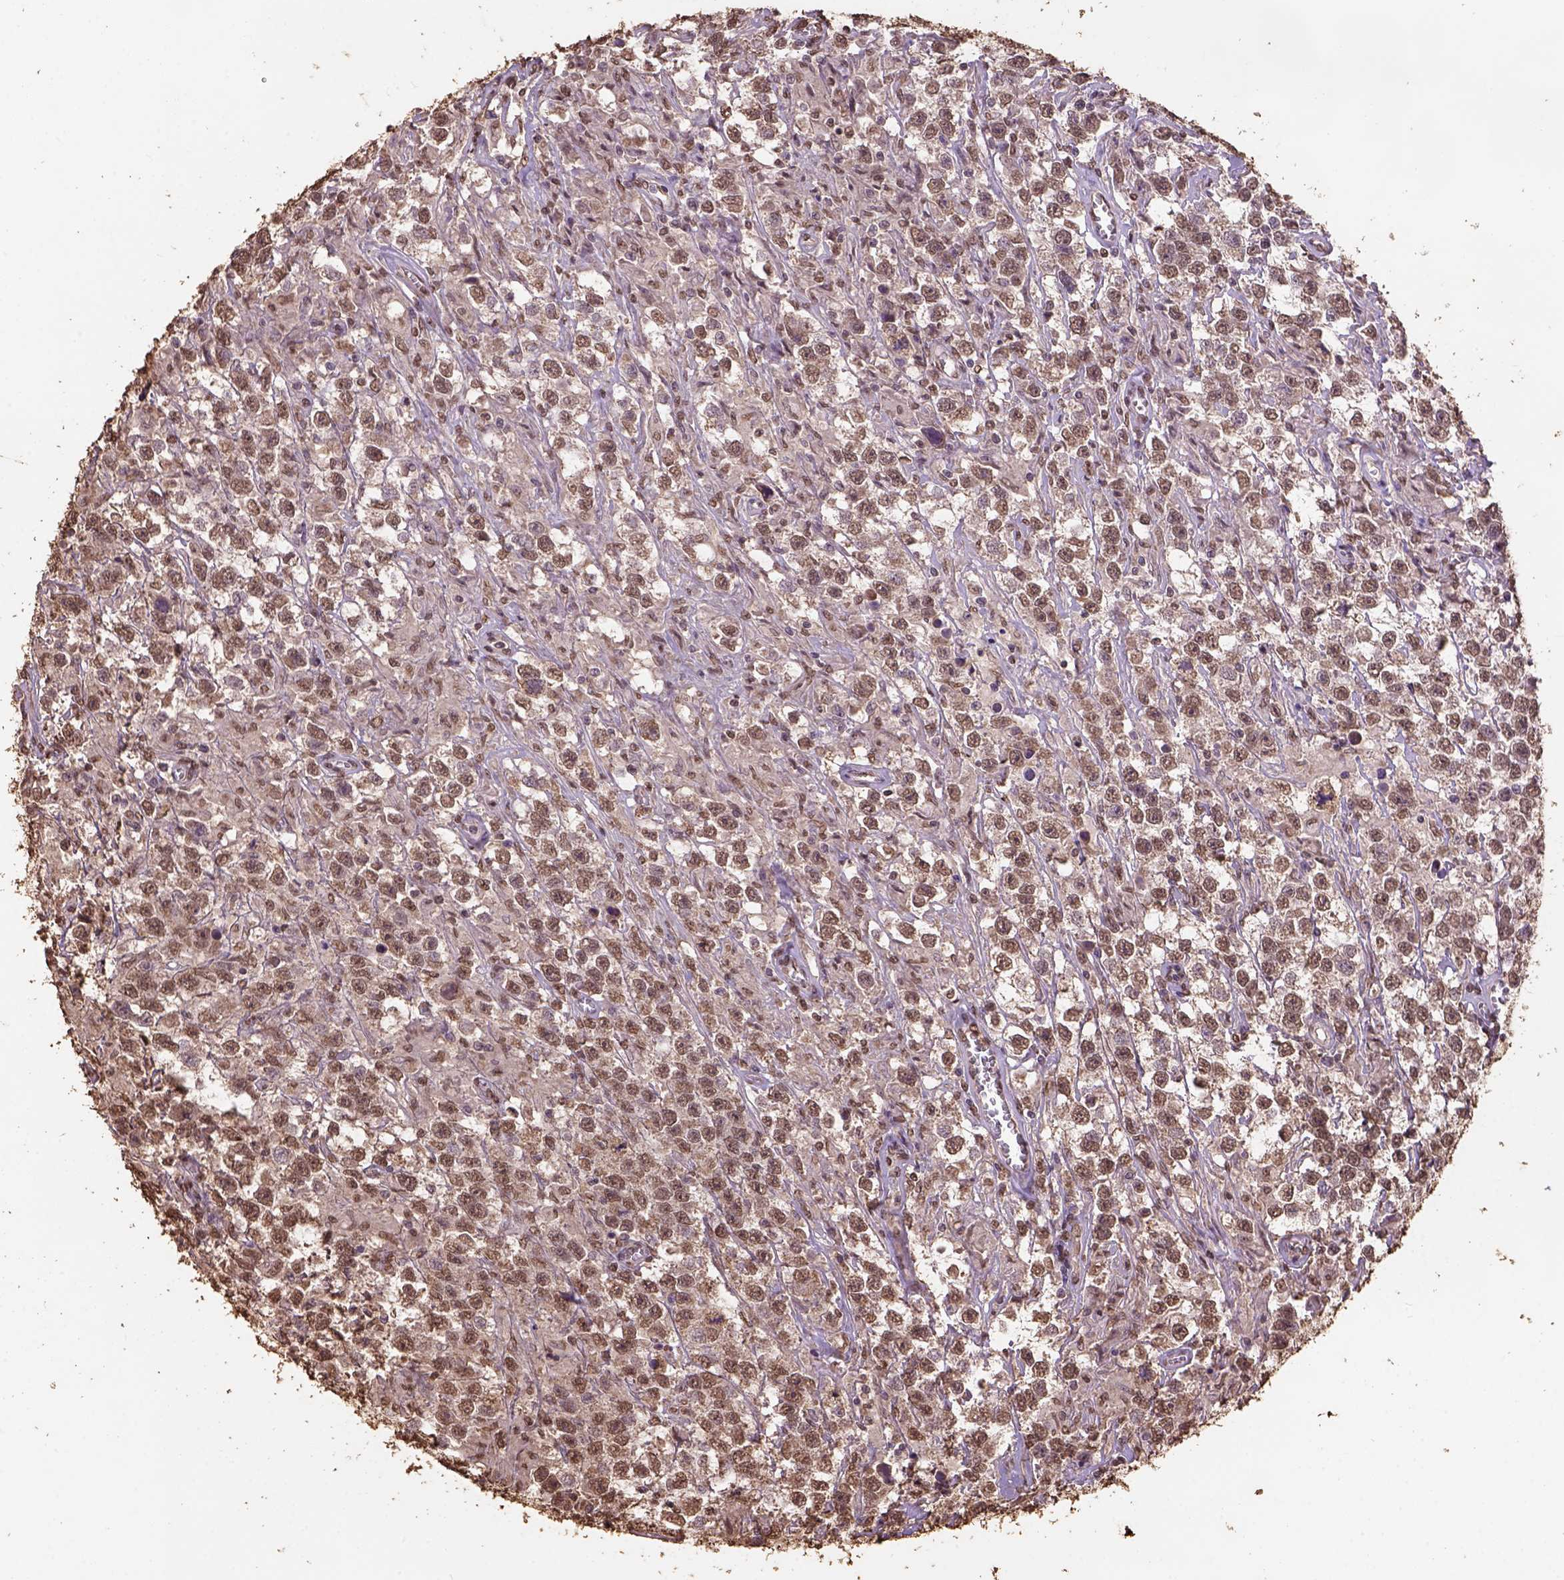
{"staining": {"intensity": "moderate", "quantity": ">75%", "location": "nuclear"}, "tissue": "testis cancer", "cell_type": "Tumor cells", "image_type": "cancer", "snomed": [{"axis": "morphology", "description": "Seminoma, NOS"}, {"axis": "topography", "description": "Testis"}], "caption": "Protein expression analysis of testis seminoma demonstrates moderate nuclear positivity in approximately >75% of tumor cells.", "gene": "CSTF2T", "patient": {"sex": "male", "age": 43}}